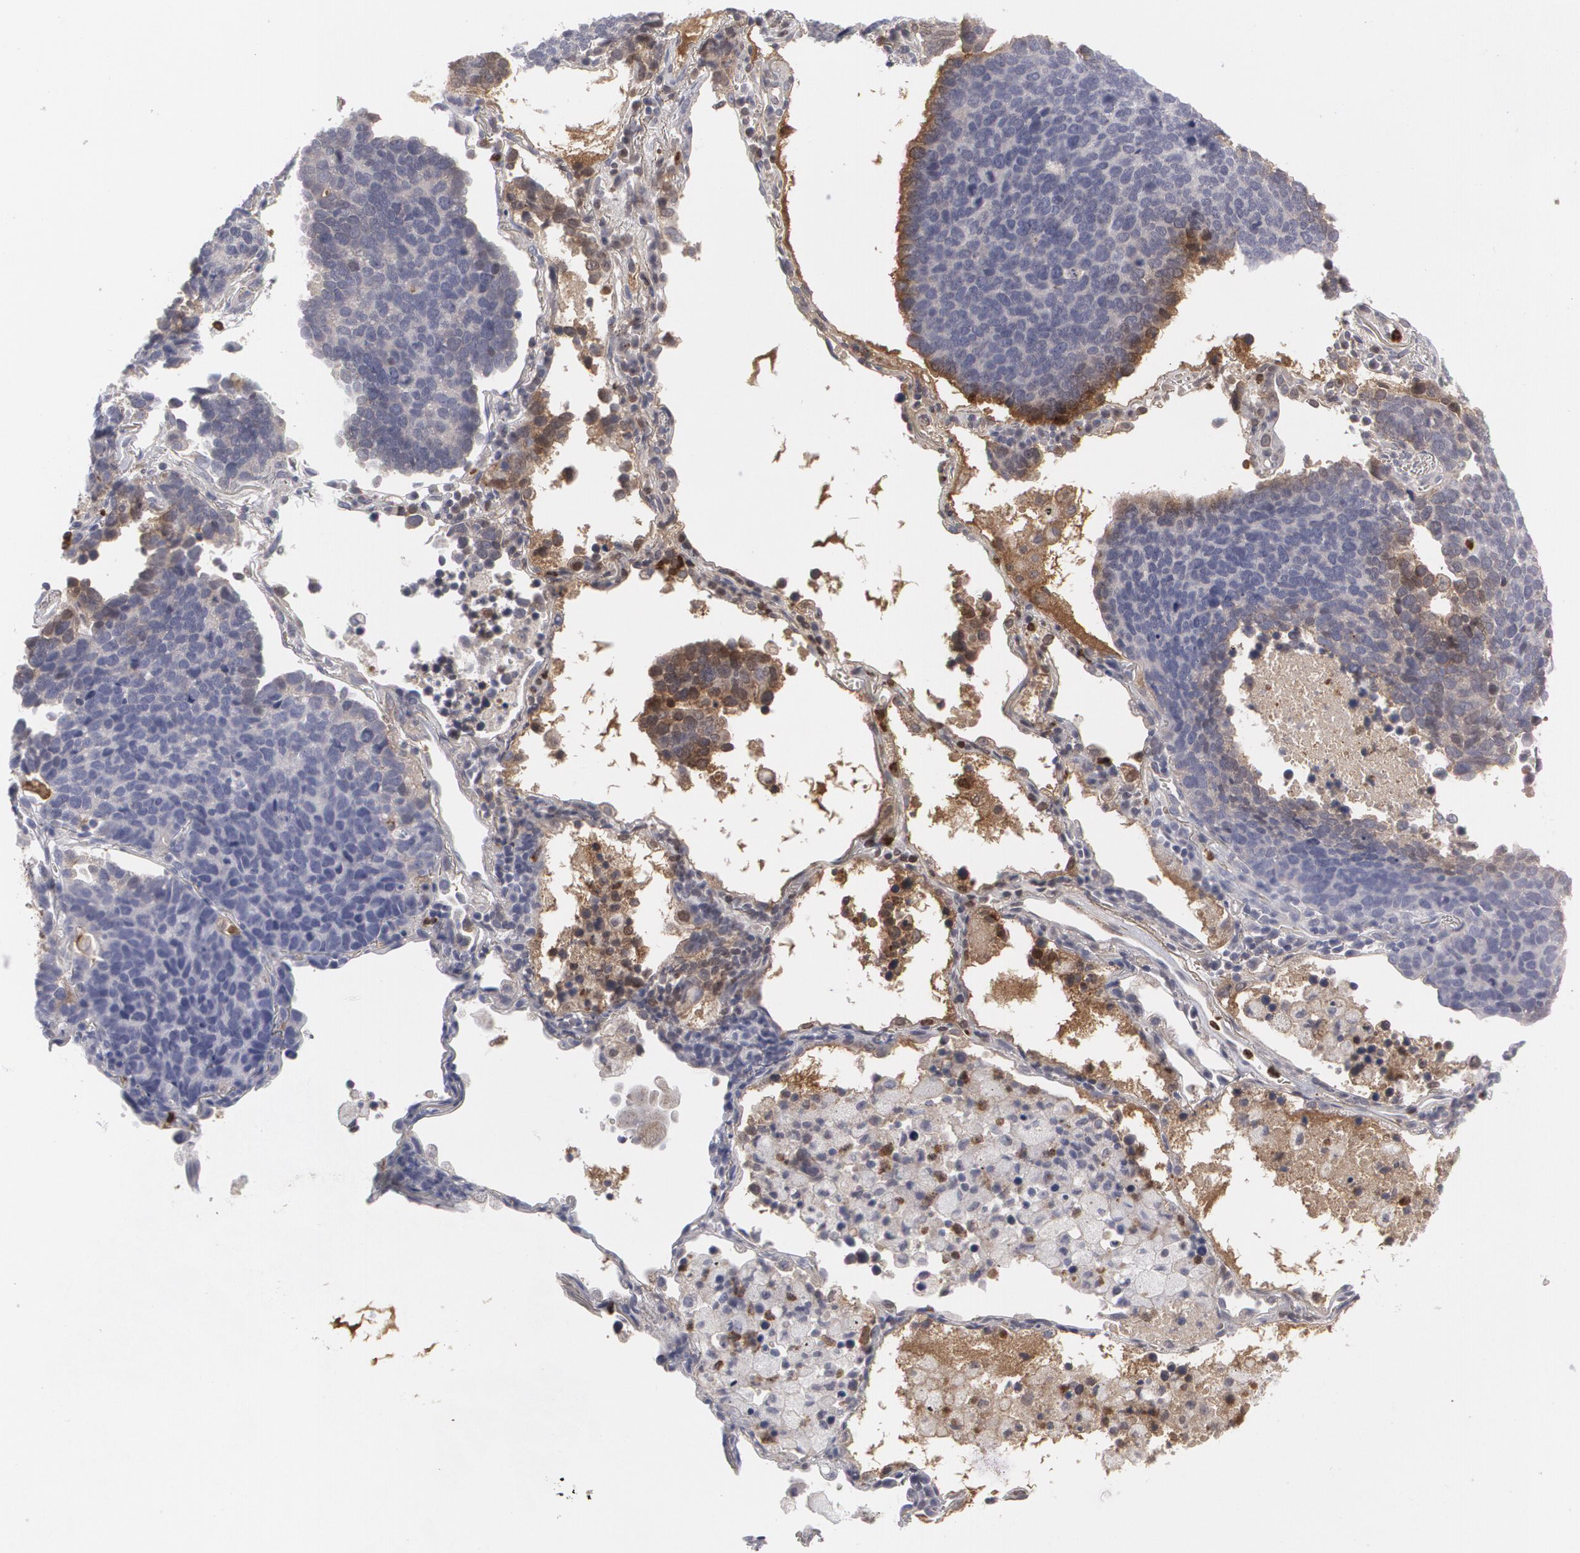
{"staining": {"intensity": "negative", "quantity": "none", "location": "none"}, "tissue": "lung cancer", "cell_type": "Tumor cells", "image_type": "cancer", "snomed": [{"axis": "morphology", "description": "Neoplasm, malignant, NOS"}, {"axis": "topography", "description": "Lung"}], "caption": "A histopathology image of neoplasm (malignant) (lung) stained for a protein shows no brown staining in tumor cells.", "gene": "LRG1", "patient": {"sex": "female", "age": 75}}